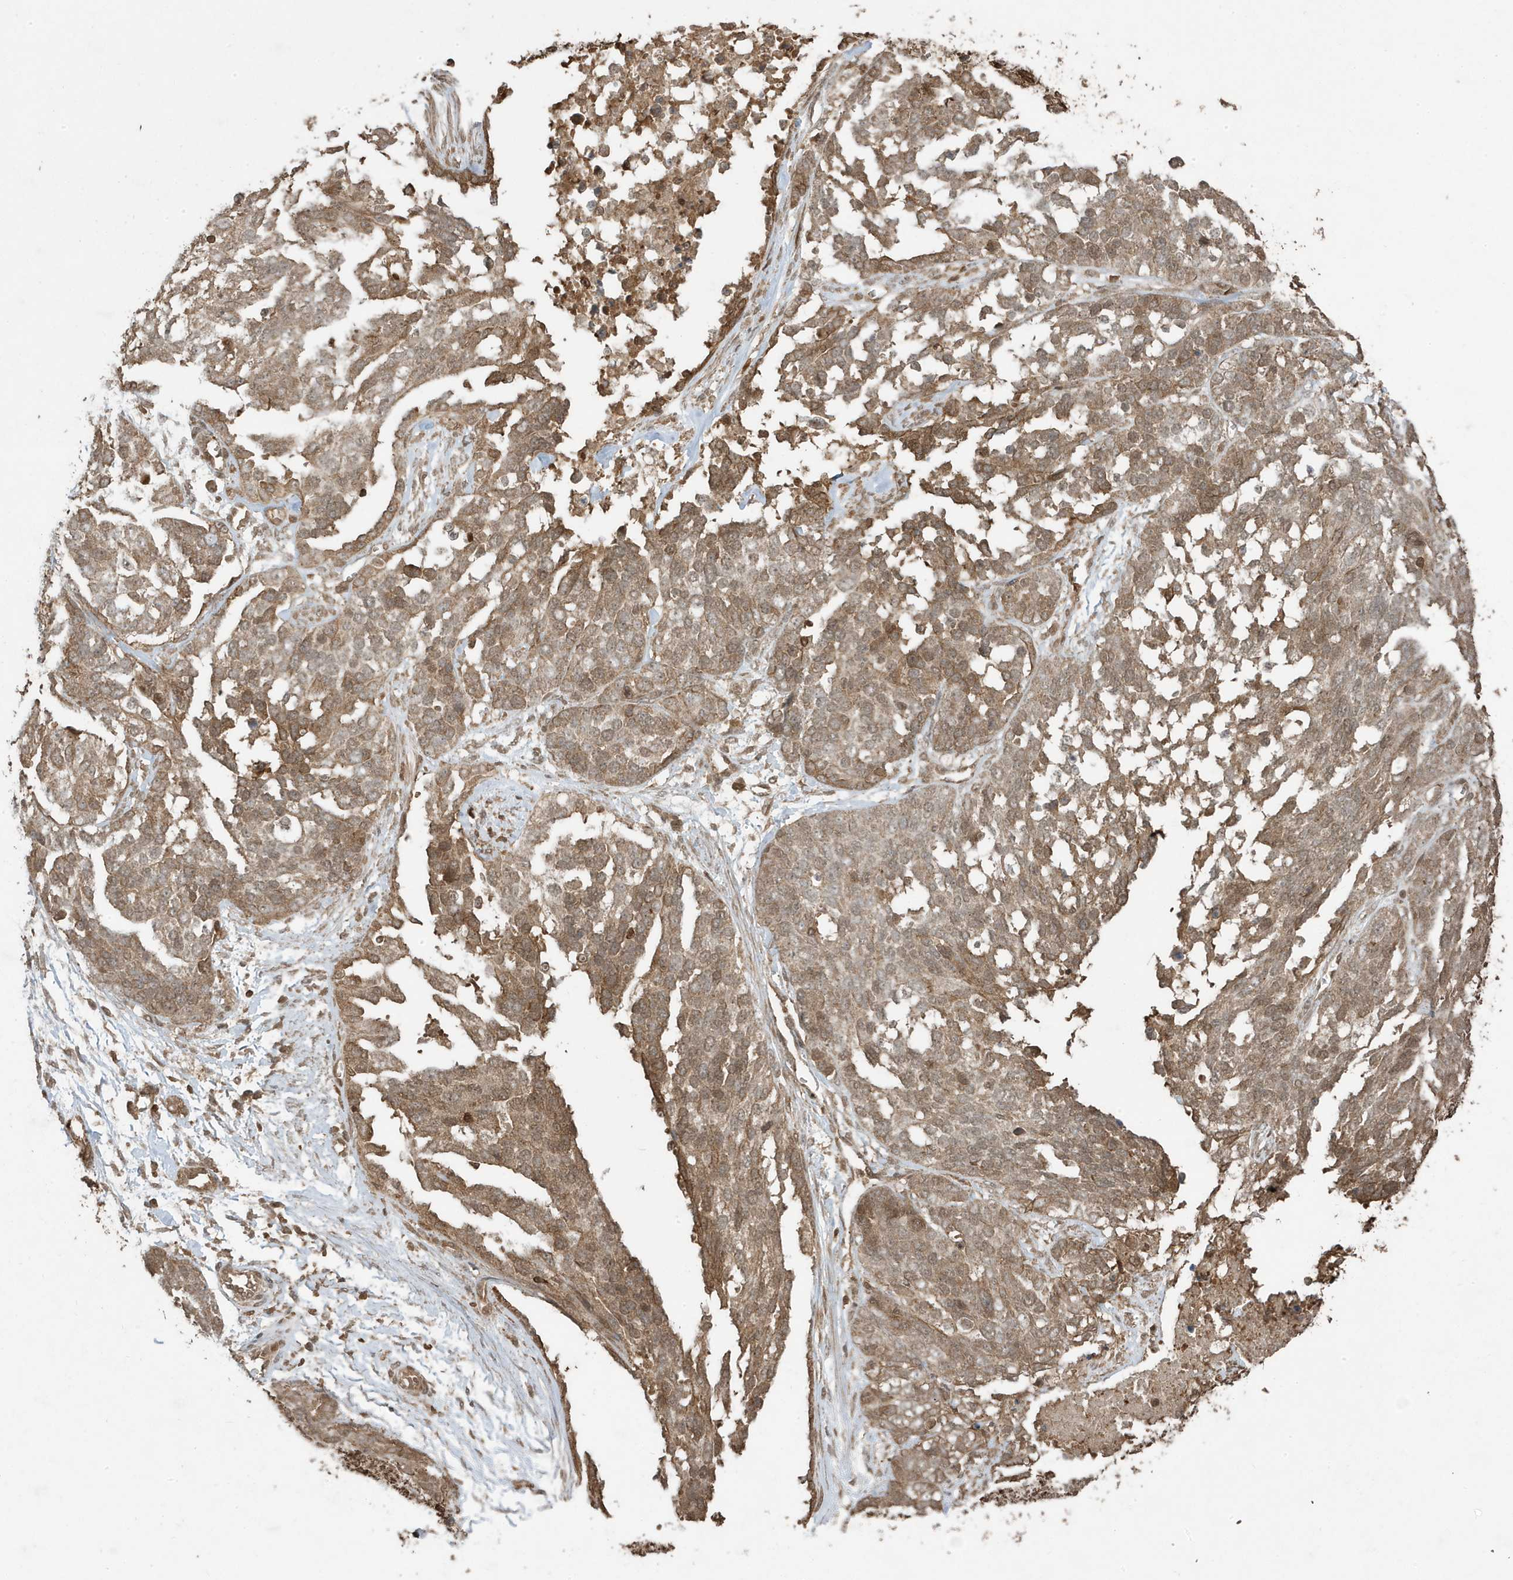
{"staining": {"intensity": "moderate", "quantity": ">75%", "location": "cytoplasmic/membranous"}, "tissue": "ovarian cancer", "cell_type": "Tumor cells", "image_type": "cancer", "snomed": [{"axis": "morphology", "description": "Cystadenocarcinoma, serous, NOS"}, {"axis": "topography", "description": "Ovary"}], "caption": "High-power microscopy captured an IHC image of ovarian serous cystadenocarcinoma, revealing moderate cytoplasmic/membranous staining in about >75% of tumor cells.", "gene": "ASAP1", "patient": {"sex": "female", "age": 44}}